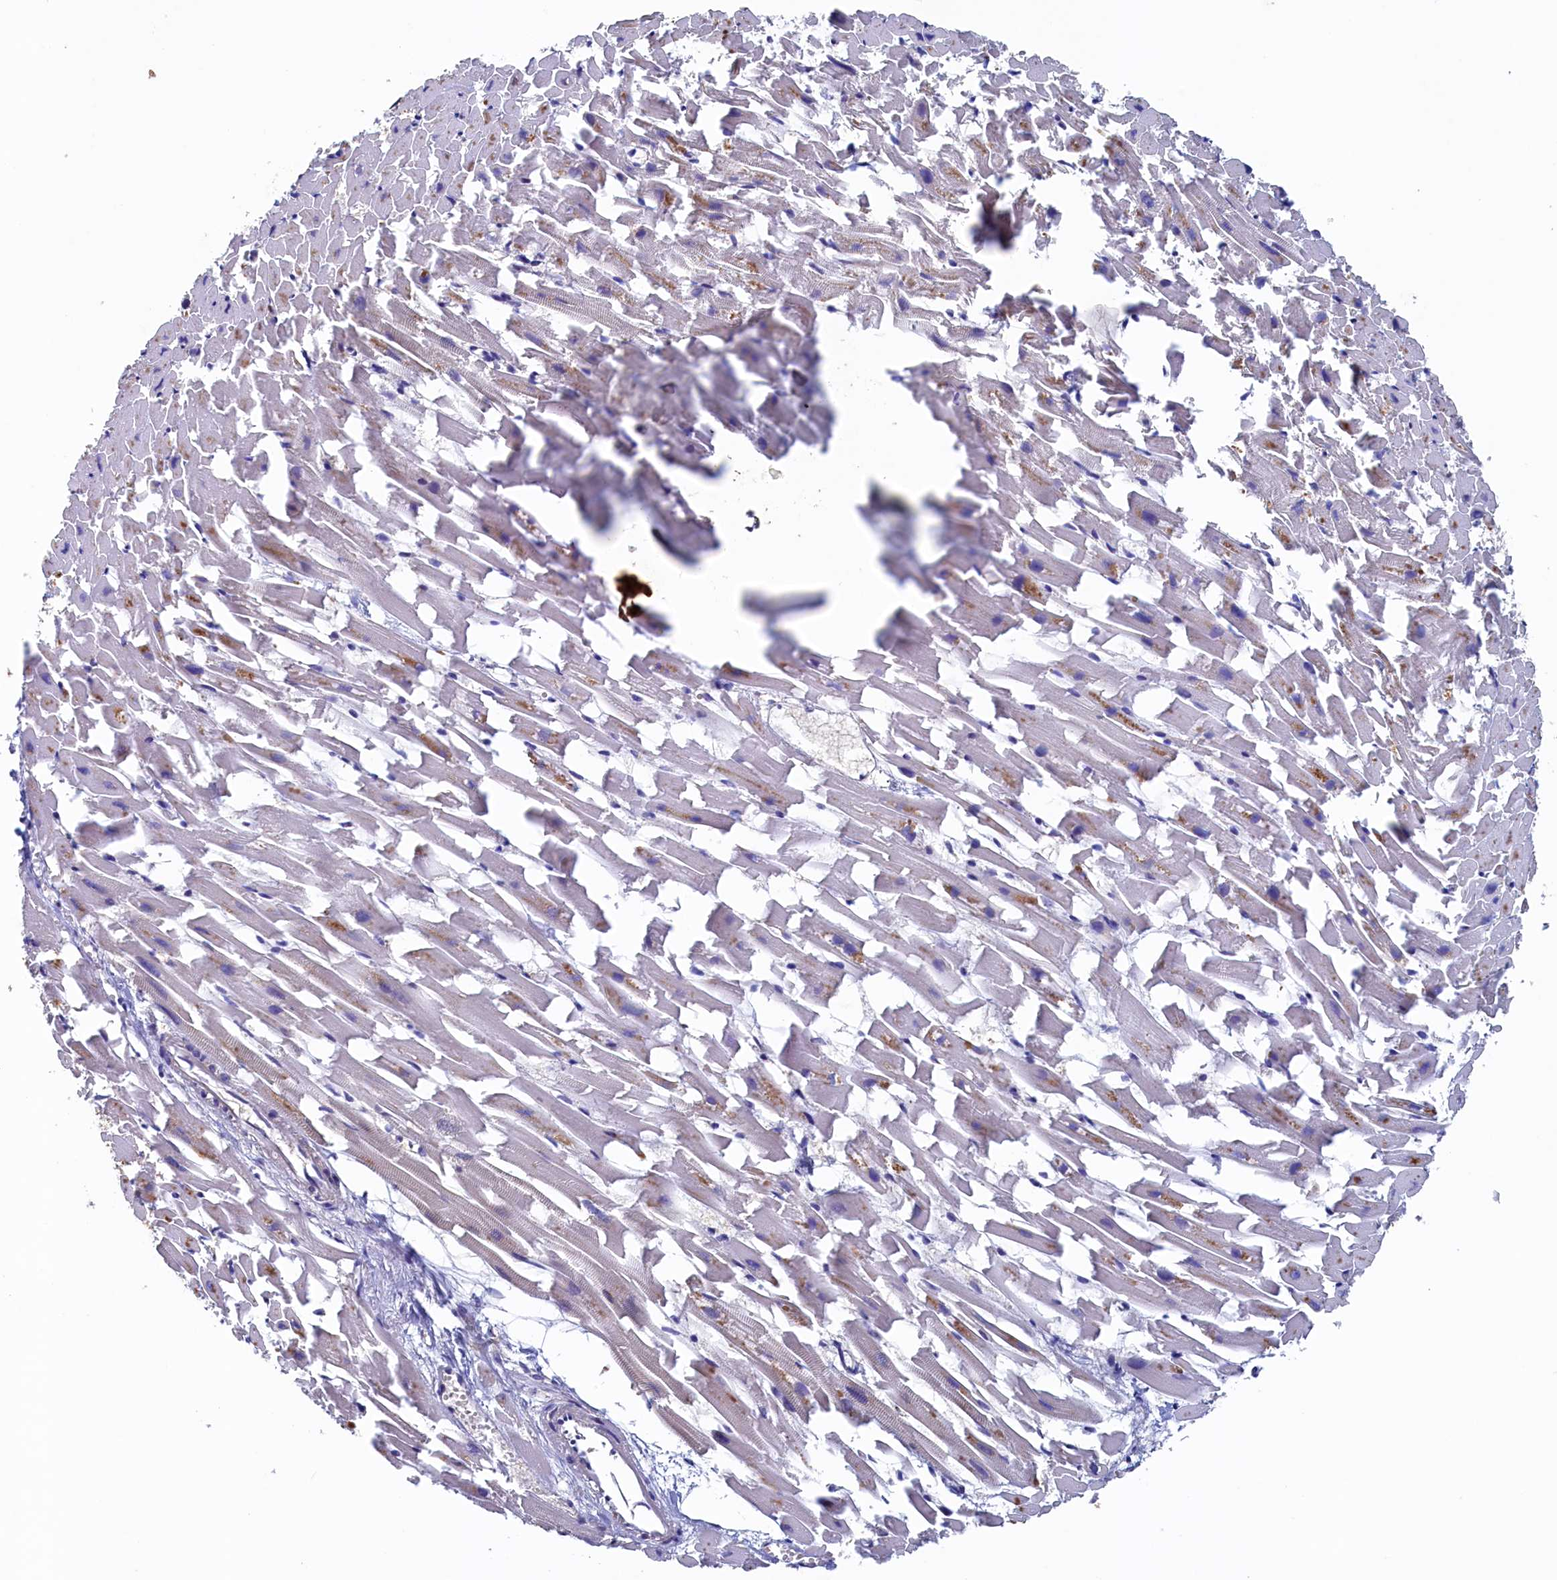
{"staining": {"intensity": "moderate", "quantity": "<25%", "location": "nuclear"}, "tissue": "heart muscle", "cell_type": "Cardiomyocytes", "image_type": "normal", "snomed": [{"axis": "morphology", "description": "Normal tissue, NOS"}, {"axis": "topography", "description": "Heart"}], "caption": "IHC of unremarkable human heart muscle displays low levels of moderate nuclear staining in about <25% of cardiomyocytes.", "gene": "AHCY", "patient": {"sex": "female", "age": 64}}